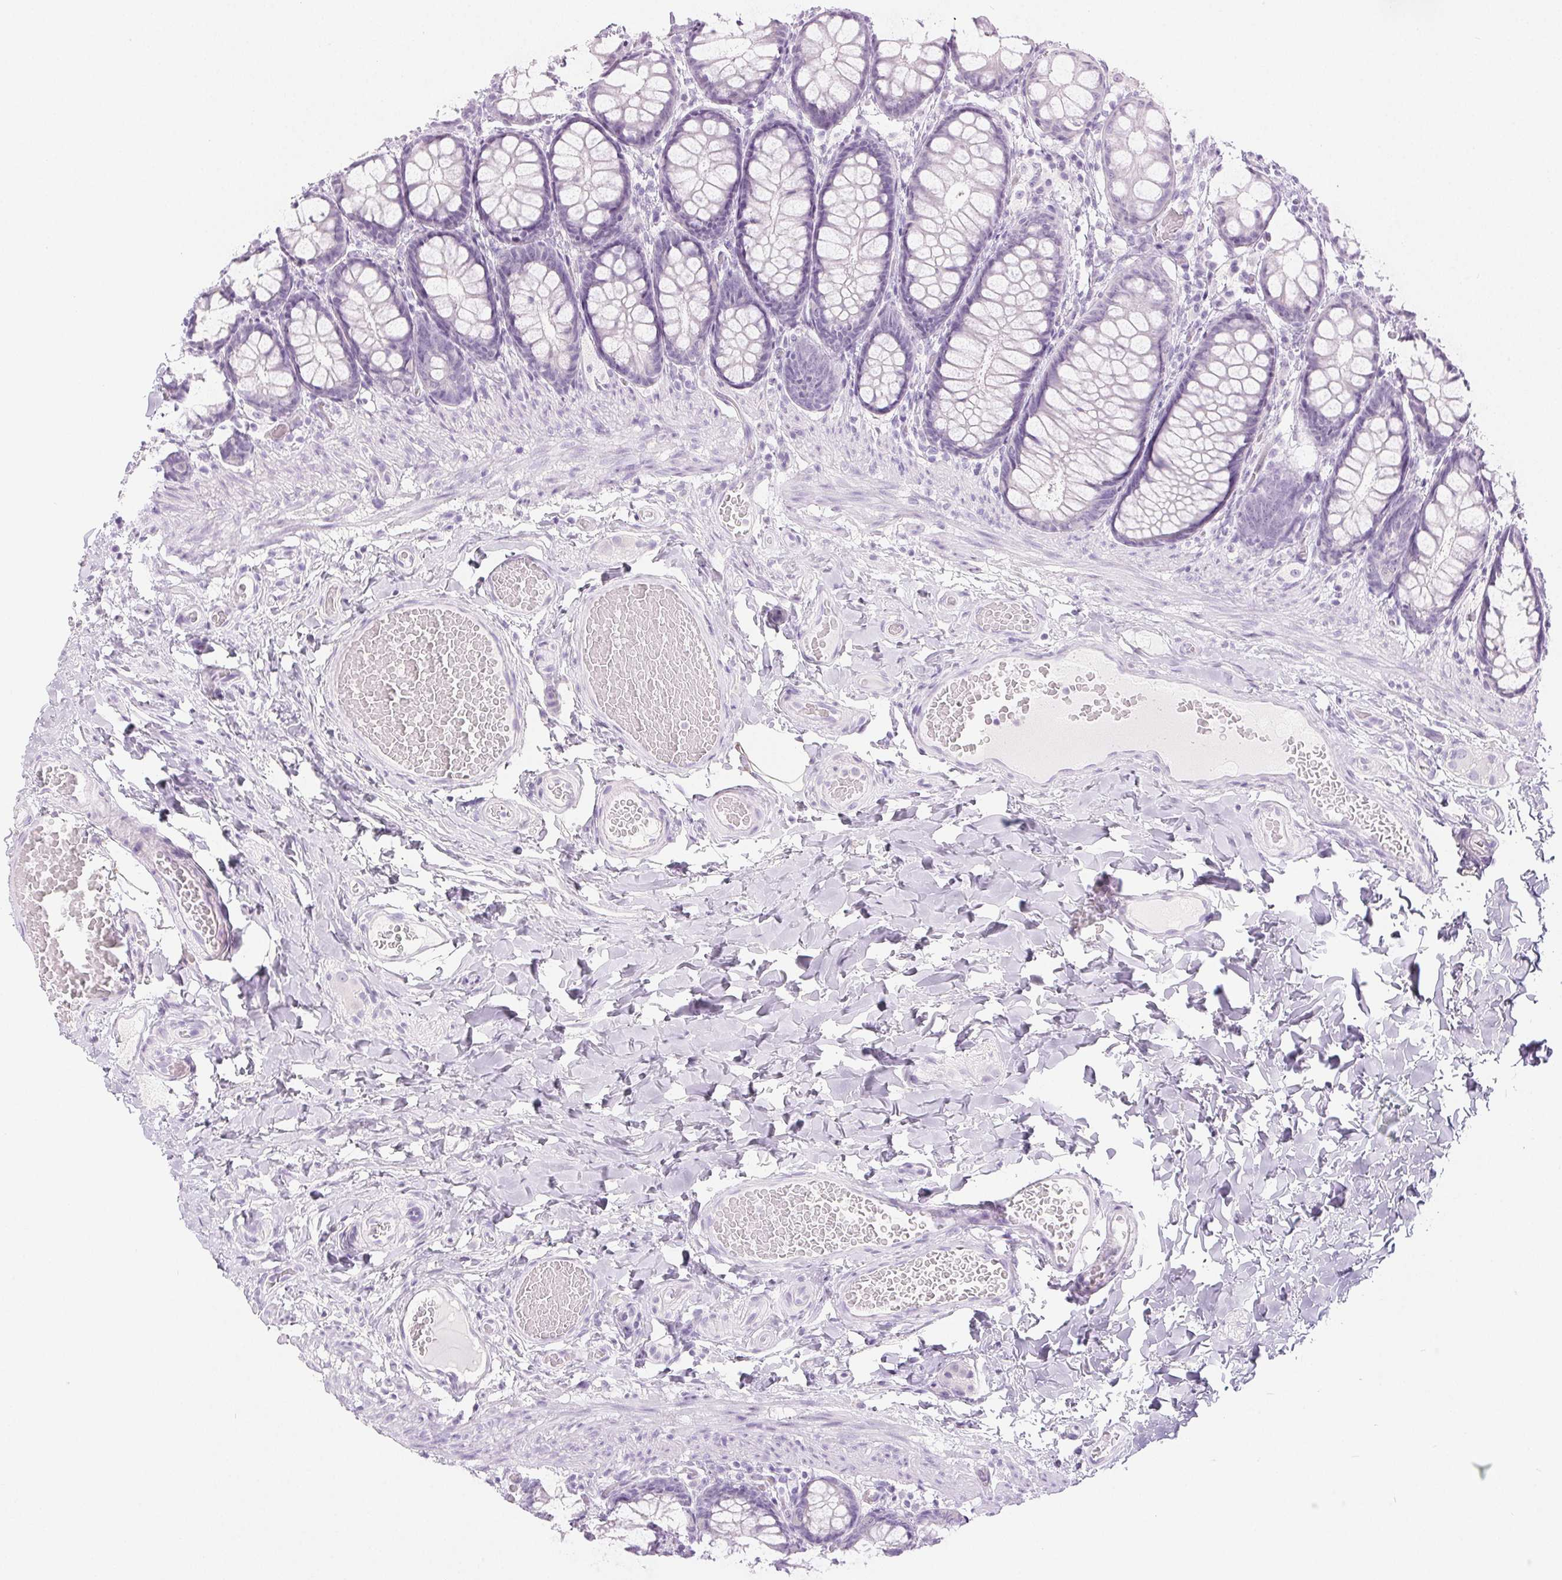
{"staining": {"intensity": "negative", "quantity": "none", "location": "none"}, "tissue": "colon", "cell_type": "Endothelial cells", "image_type": "normal", "snomed": [{"axis": "morphology", "description": "Normal tissue, NOS"}, {"axis": "topography", "description": "Colon"}], "caption": "This micrograph is of unremarkable colon stained with immunohistochemistry to label a protein in brown with the nuclei are counter-stained blue. There is no expression in endothelial cells.", "gene": "SPRR3", "patient": {"sex": "male", "age": 47}}